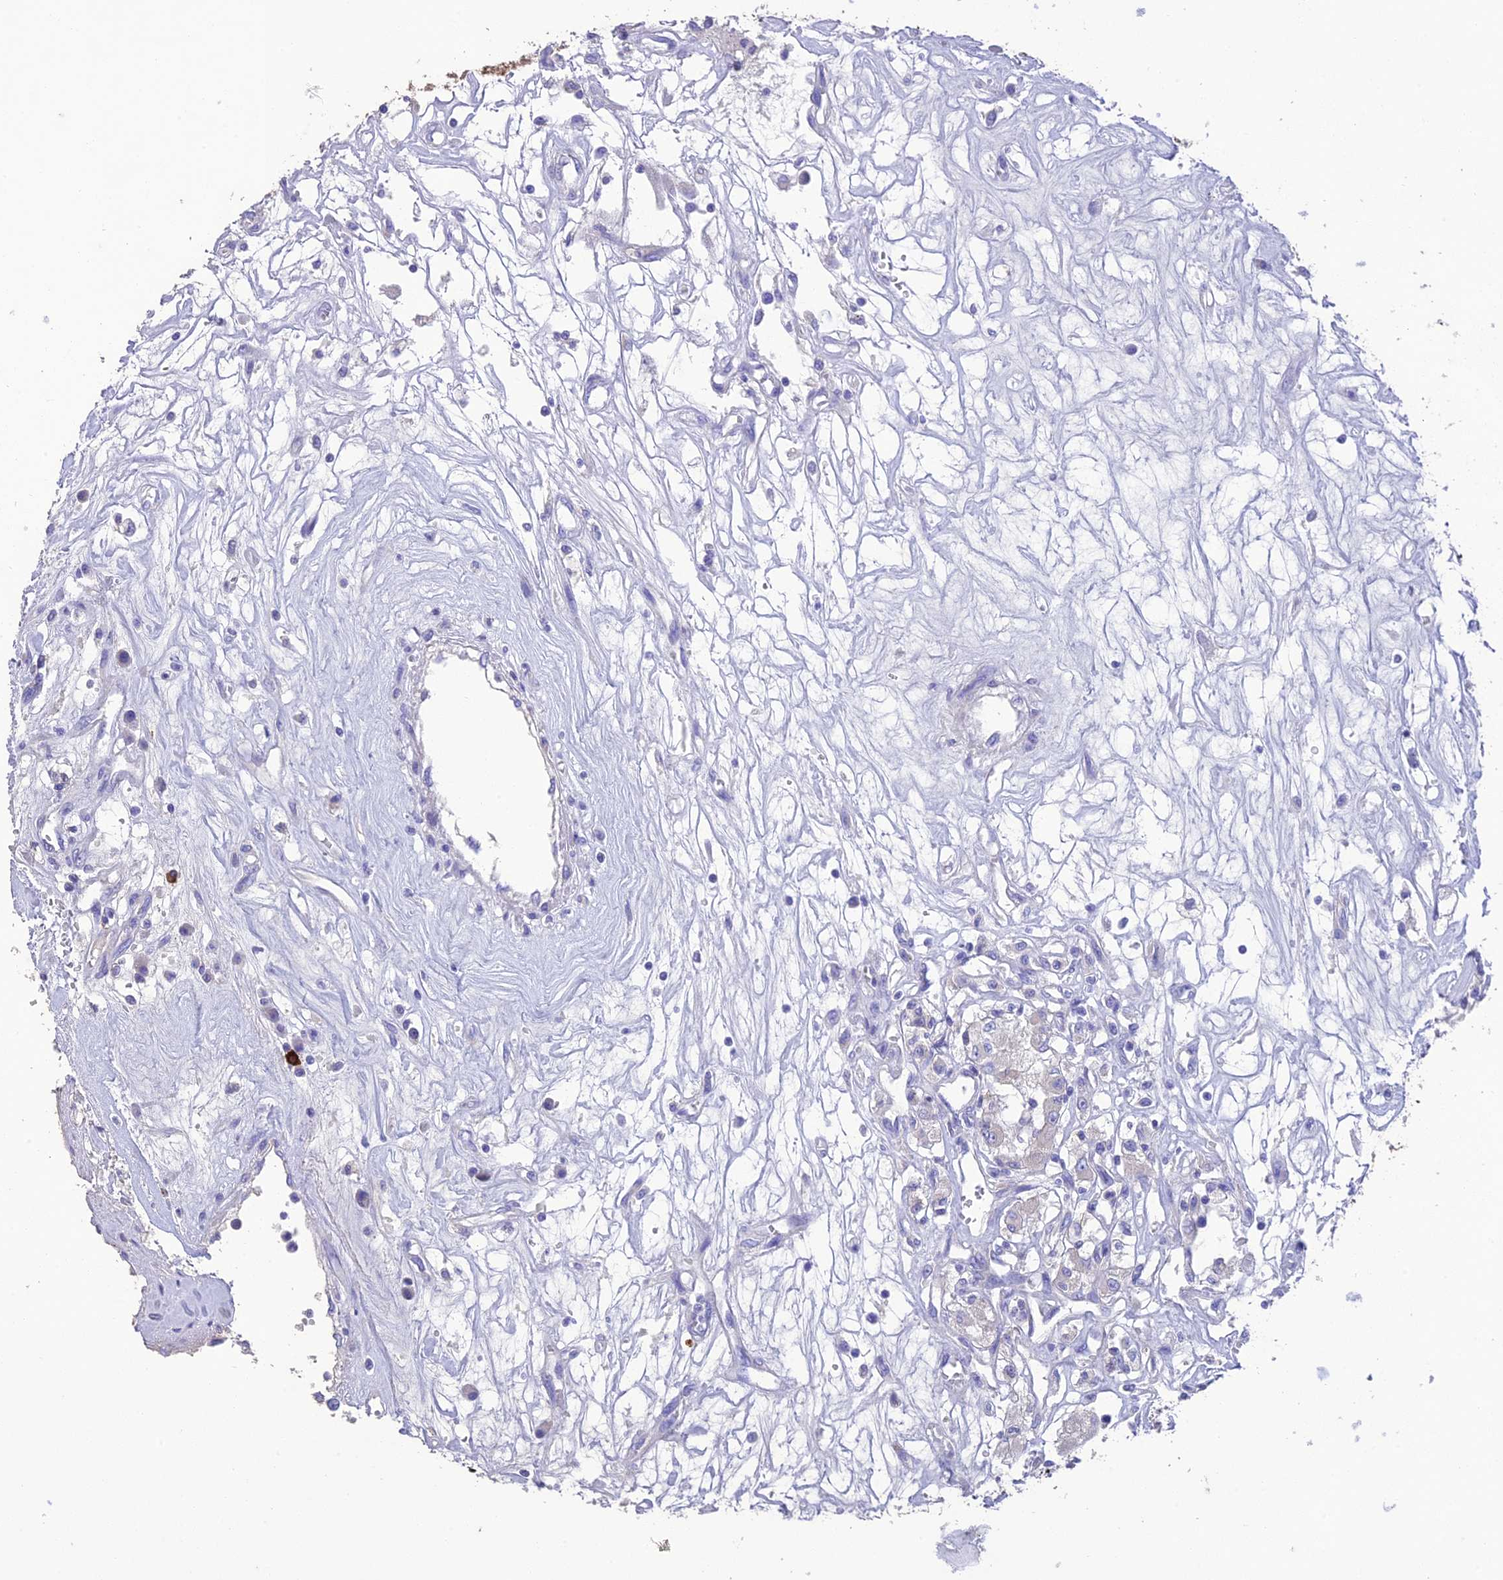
{"staining": {"intensity": "negative", "quantity": "none", "location": "none"}, "tissue": "renal cancer", "cell_type": "Tumor cells", "image_type": "cancer", "snomed": [{"axis": "morphology", "description": "Adenocarcinoma, NOS"}, {"axis": "topography", "description": "Kidney"}], "caption": "Immunohistochemistry (IHC) of human adenocarcinoma (renal) reveals no staining in tumor cells.", "gene": "HSD17B2", "patient": {"sex": "female", "age": 59}}